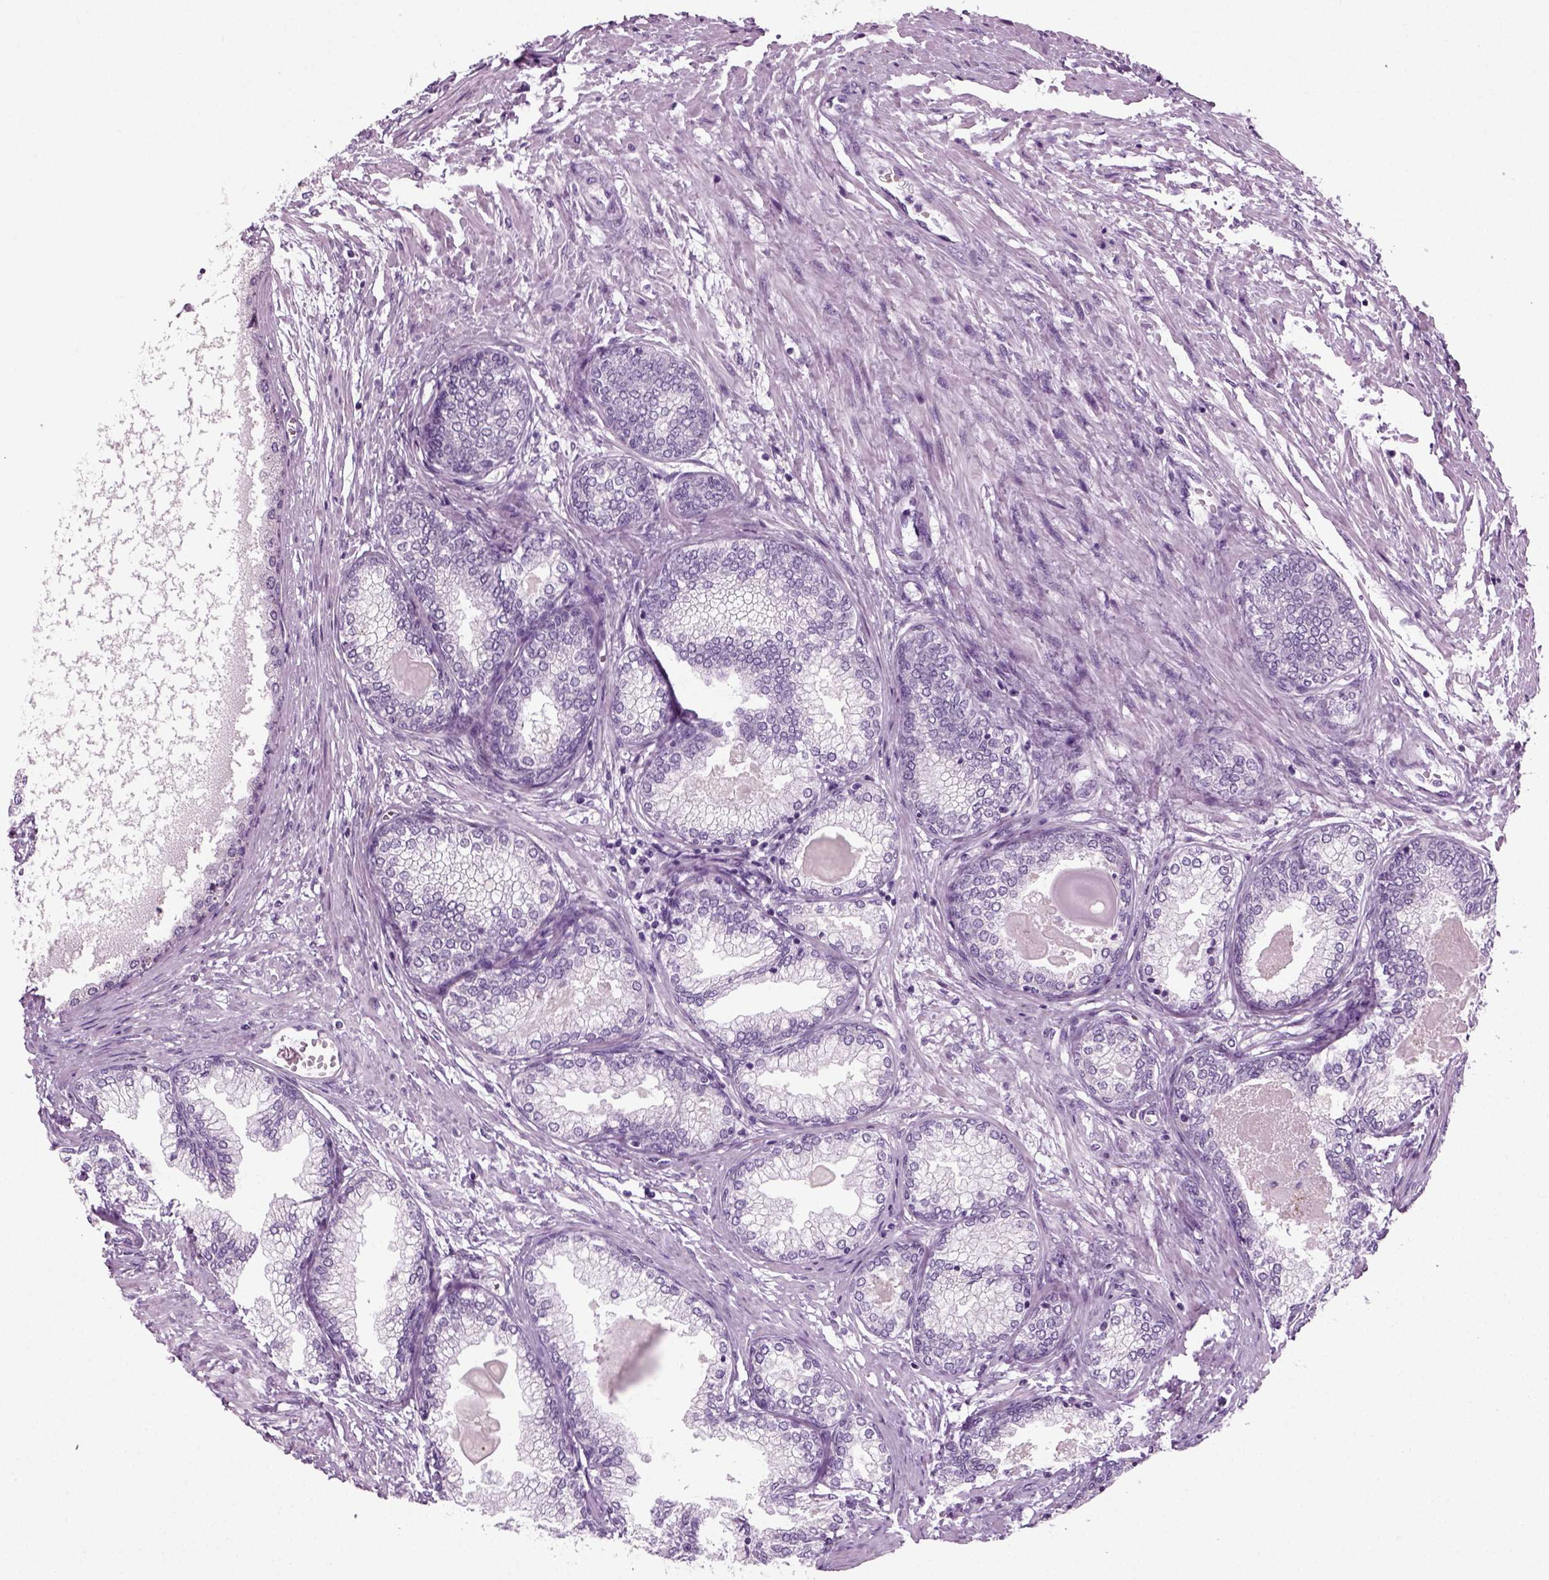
{"staining": {"intensity": "negative", "quantity": "none", "location": "none"}, "tissue": "prostate", "cell_type": "Glandular cells", "image_type": "normal", "snomed": [{"axis": "morphology", "description": "Normal tissue, NOS"}, {"axis": "topography", "description": "Prostate"}], "caption": "IHC histopathology image of normal prostate: prostate stained with DAB displays no significant protein staining in glandular cells. (Stains: DAB immunohistochemistry with hematoxylin counter stain, Microscopy: brightfield microscopy at high magnification).", "gene": "PRLH", "patient": {"sex": "male", "age": 72}}